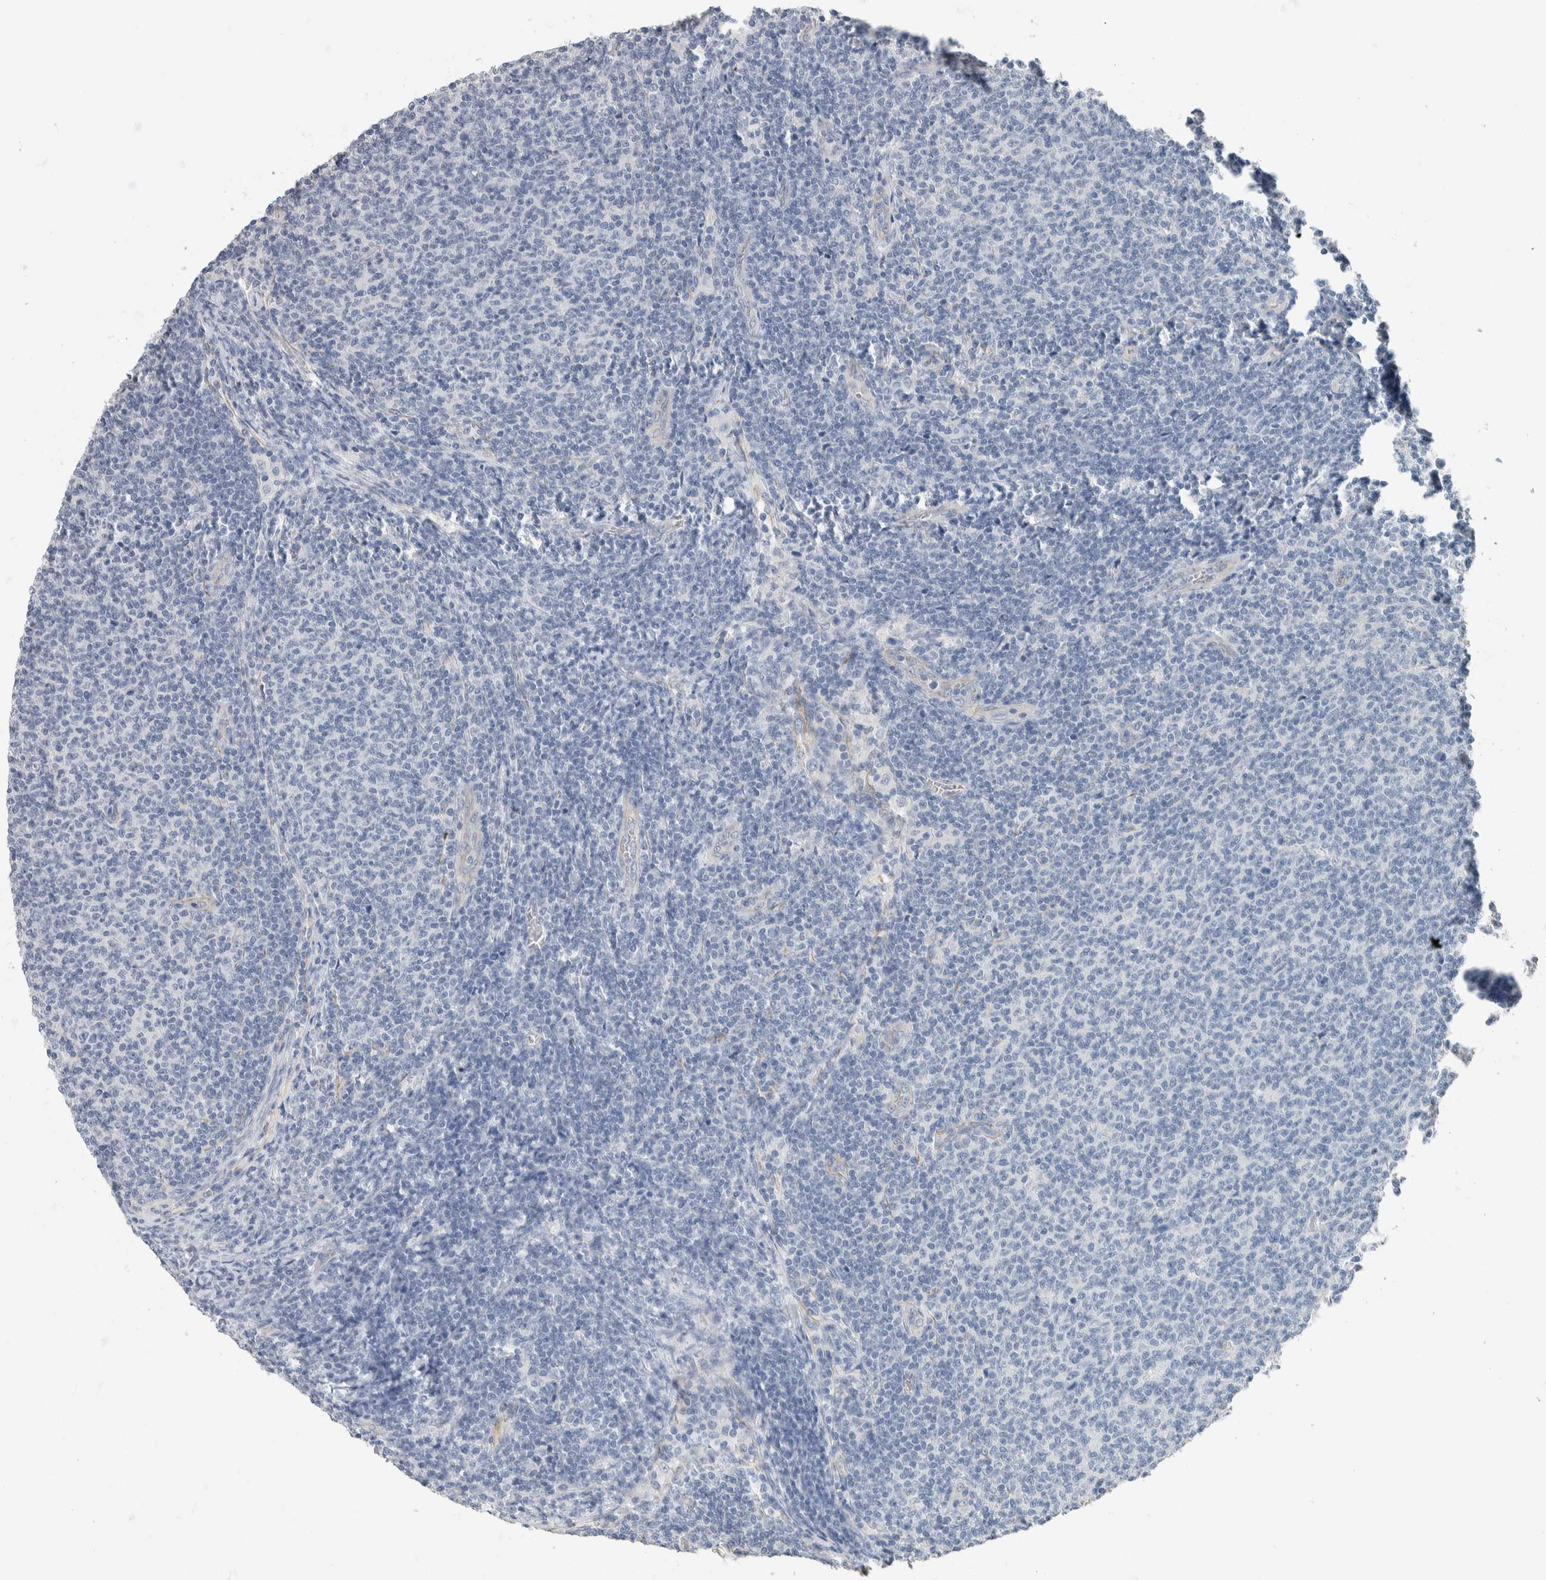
{"staining": {"intensity": "negative", "quantity": "none", "location": "none"}, "tissue": "lymphoma", "cell_type": "Tumor cells", "image_type": "cancer", "snomed": [{"axis": "morphology", "description": "Malignant lymphoma, non-Hodgkin's type, Low grade"}, {"axis": "topography", "description": "Lymph node"}], "caption": "This image is of malignant lymphoma, non-Hodgkin's type (low-grade) stained with immunohistochemistry to label a protein in brown with the nuclei are counter-stained blue. There is no staining in tumor cells.", "gene": "NEFM", "patient": {"sex": "male", "age": 66}}